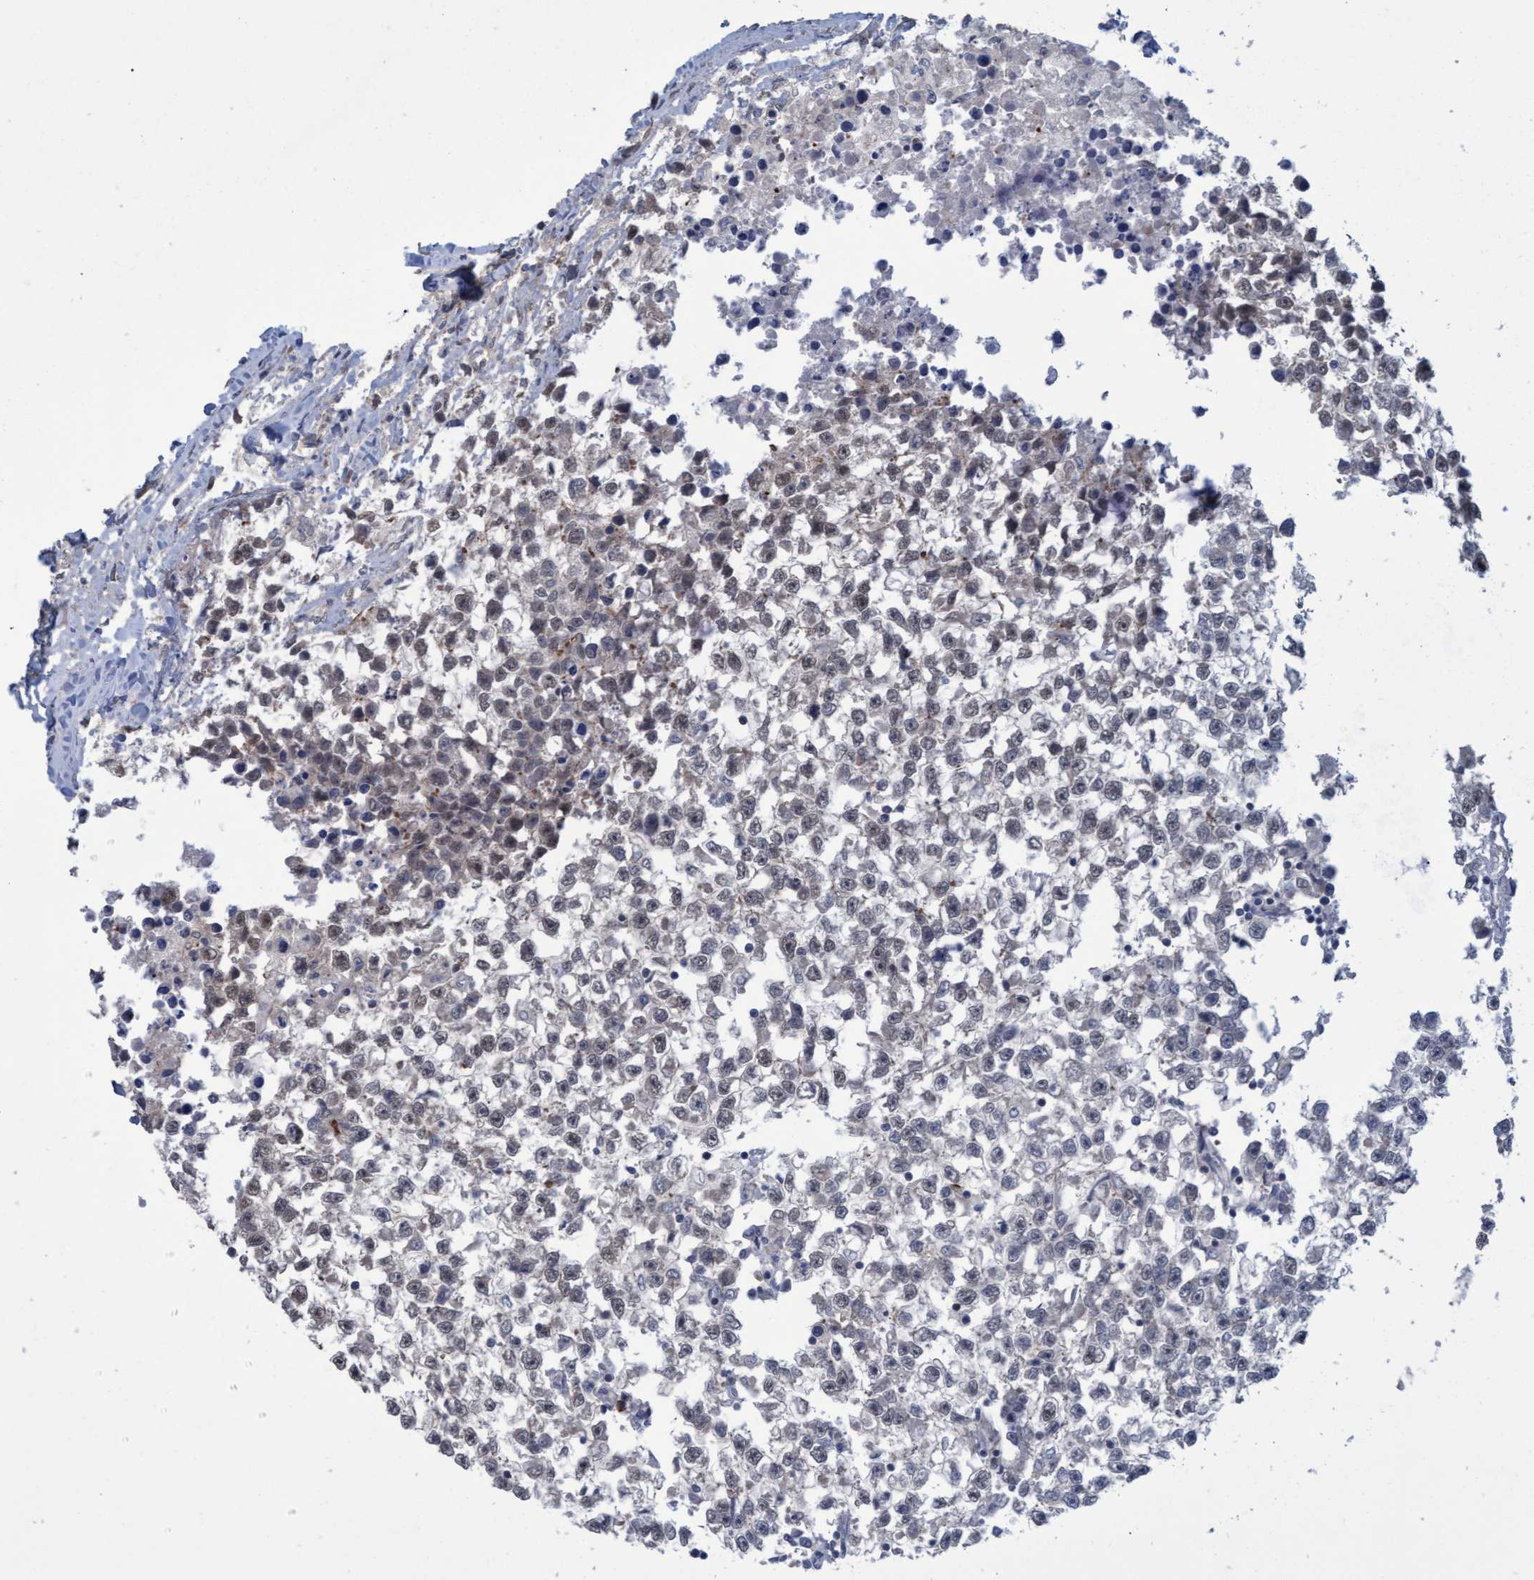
{"staining": {"intensity": "weak", "quantity": "<25%", "location": "cytoplasmic/membranous,nuclear"}, "tissue": "testis cancer", "cell_type": "Tumor cells", "image_type": "cancer", "snomed": [{"axis": "morphology", "description": "Seminoma, NOS"}, {"axis": "morphology", "description": "Carcinoma, Embryonal, NOS"}, {"axis": "topography", "description": "Testis"}], "caption": "The image reveals no staining of tumor cells in testis embryonal carcinoma.", "gene": "NAA15", "patient": {"sex": "male", "age": 51}}